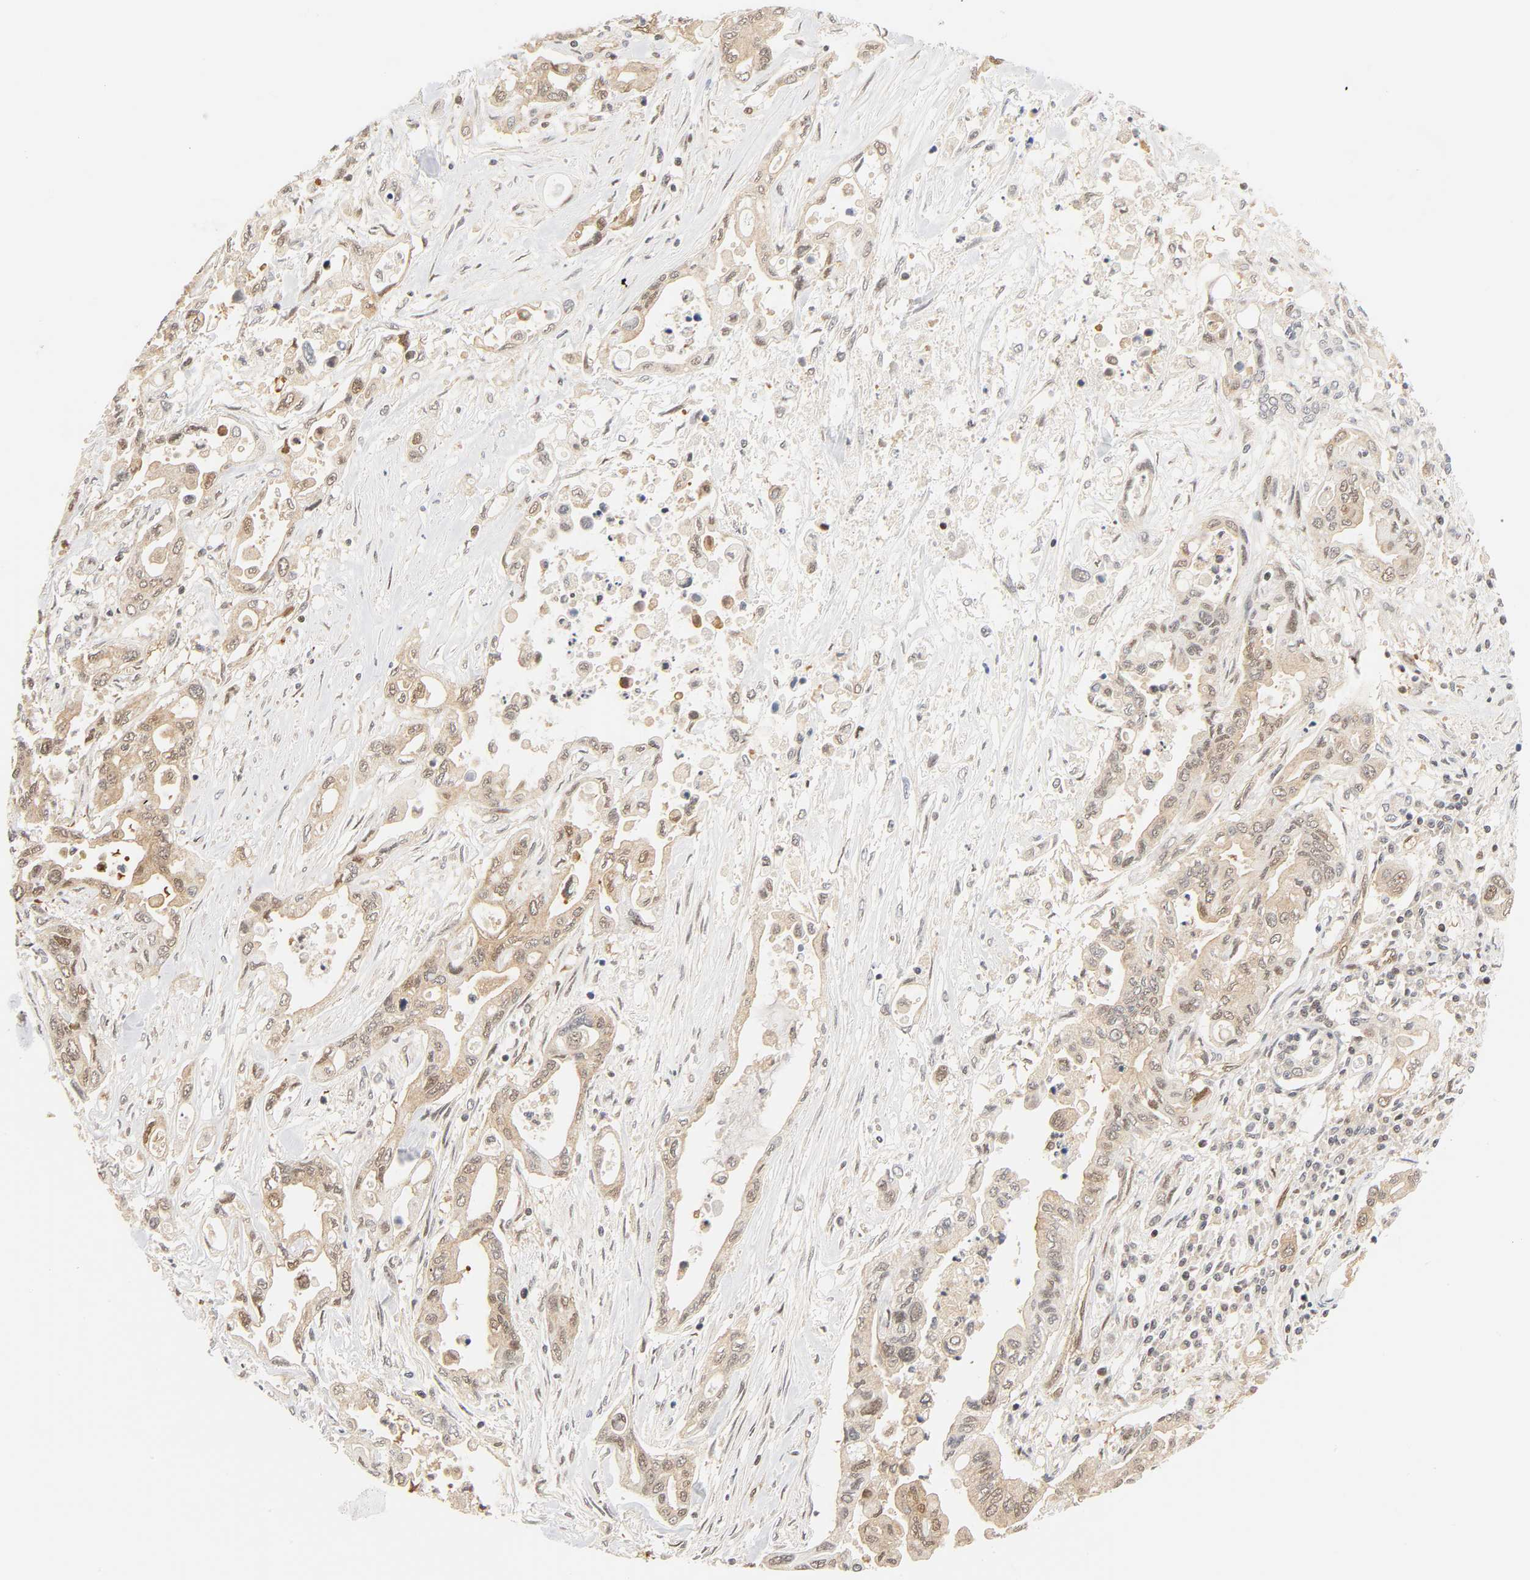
{"staining": {"intensity": "weak", "quantity": ">75%", "location": "cytoplasmic/membranous,nuclear"}, "tissue": "pancreatic cancer", "cell_type": "Tumor cells", "image_type": "cancer", "snomed": [{"axis": "morphology", "description": "Adenocarcinoma, NOS"}, {"axis": "topography", "description": "Pancreas"}], "caption": "Immunohistochemistry photomicrograph of human pancreatic cancer stained for a protein (brown), which displays low levels of weak cytoplasmic/membranous and nuclear staining in about >75% of tumor cells.", "gene": "CDC37", "patient": {"sex": "female", "age": 57}}